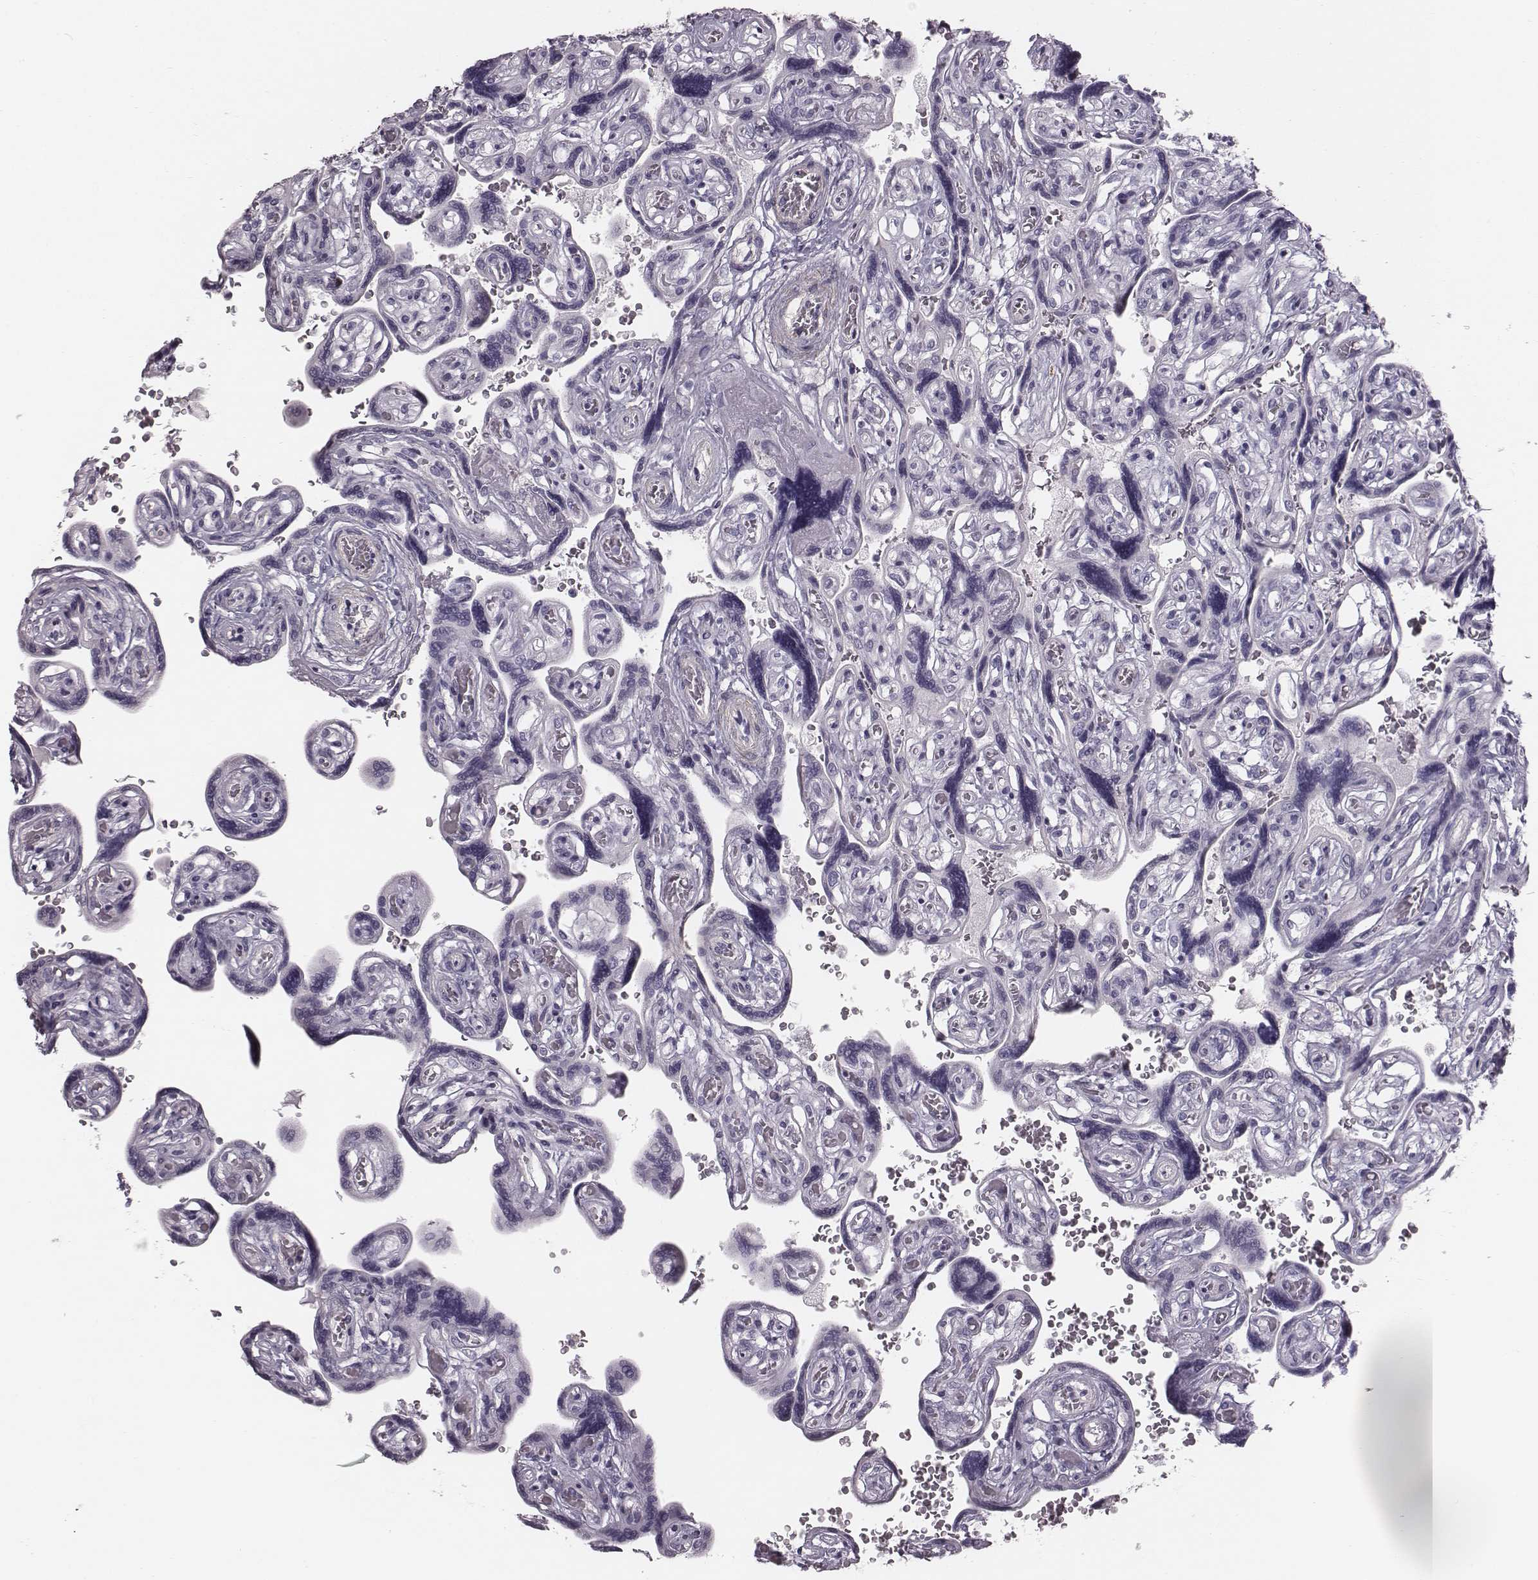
{"staining": {"intensity": "negative", "quantity": "none", "location": "none"}, "tissue": "placenta", "cell_type": "Decidual cells", "image_type": "normal", "snomed": [{"axis": "morphology", "description": "Normal tissue, NOS"}, {"axis": "topography", "description": "Placenta"}], "caption": "Histopathology image shows no protein staining in decidual cells of unremarkable placenta.", "gene": "CRISP1", "patient": {"sex": "female", "age": 32}}